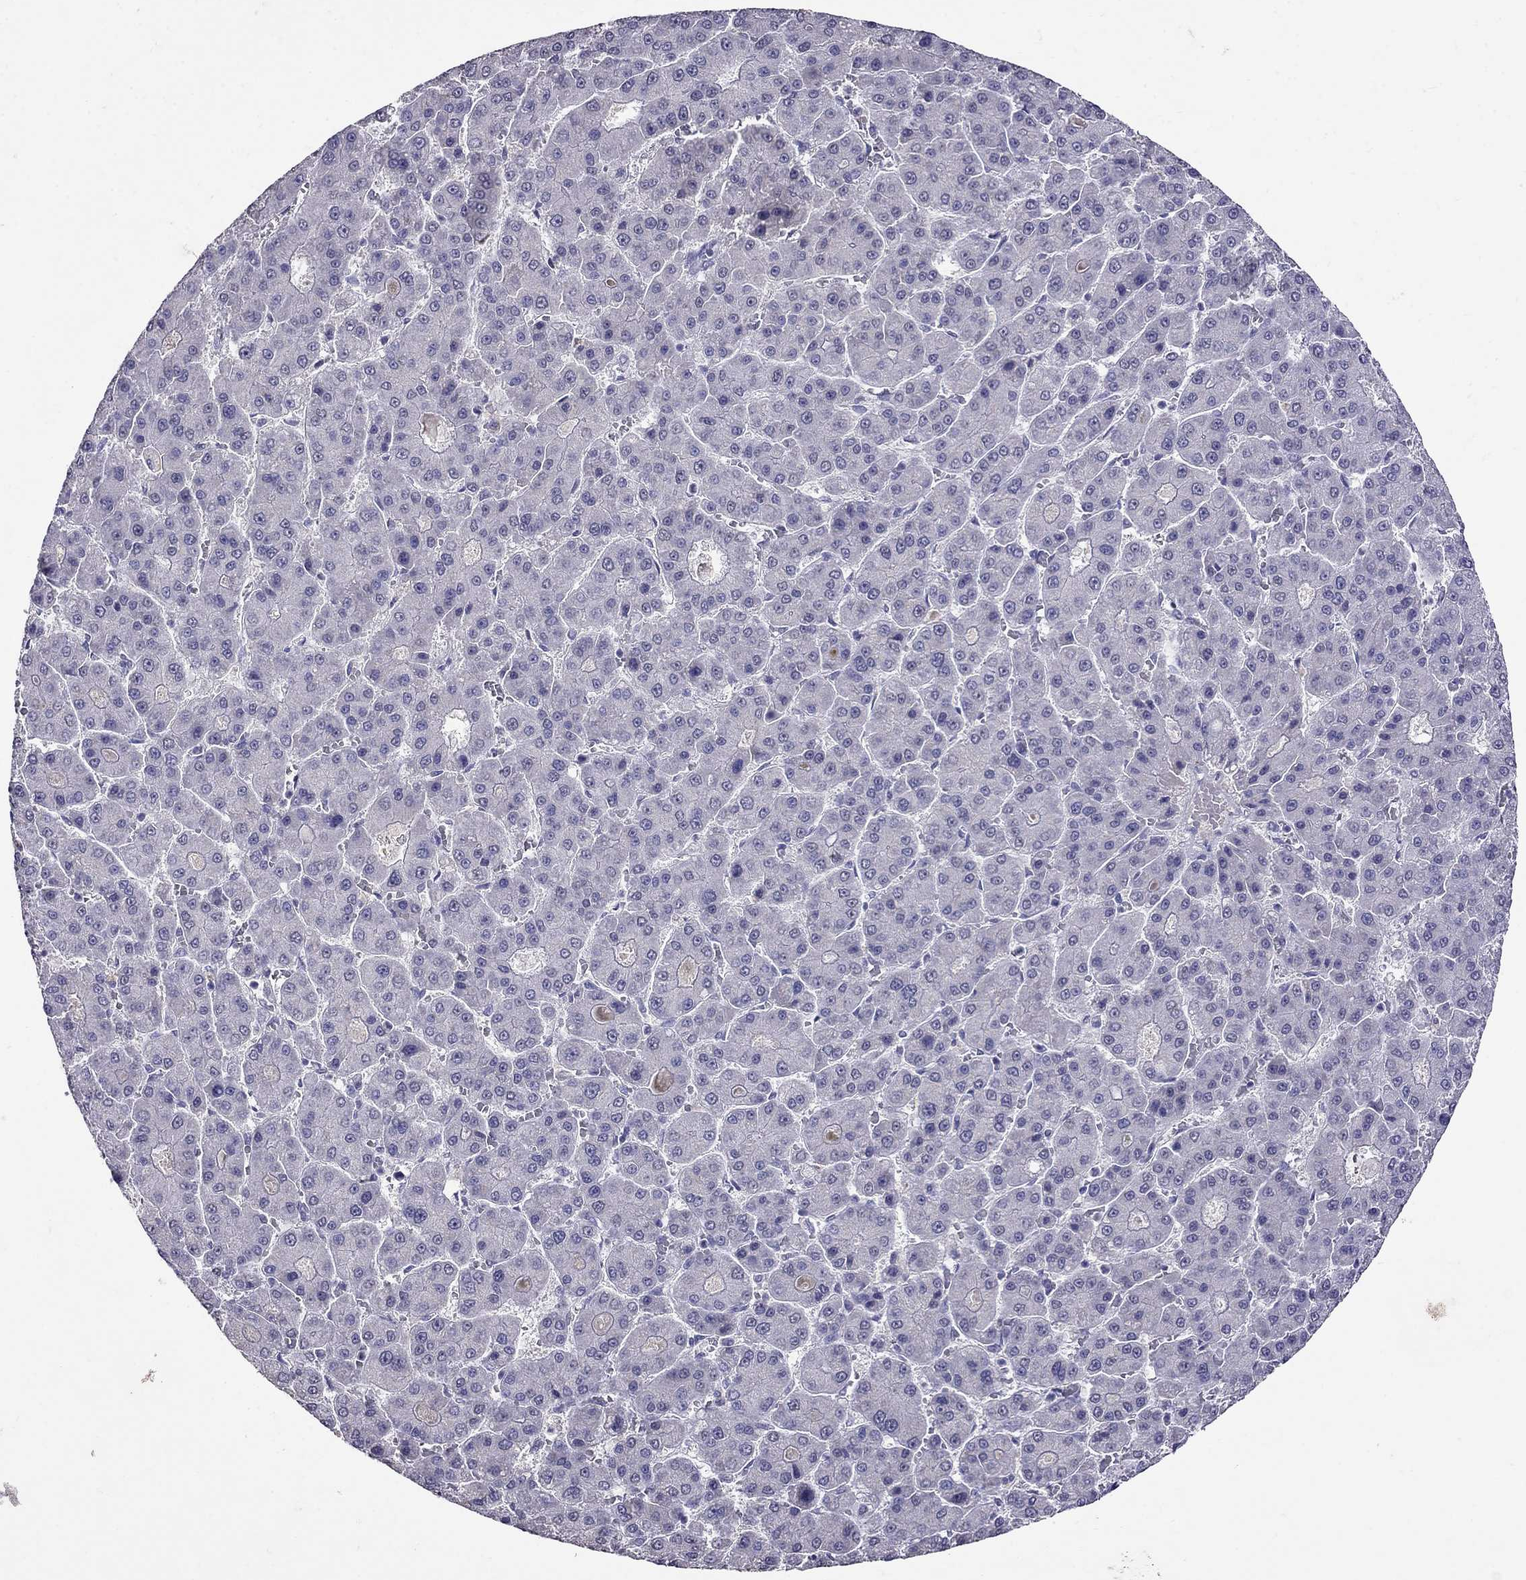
{"staining": {"intensity": "negative", "quantity": "none", "location": "none"}, "tissue": "liver cancer", "cell_type": "Tumor cells", "image_type": "cancer", "snomed": [{"axis": "morphology", "description": "Carcinoma, Hepatocellular, NOS"}, {"axis": "topography", "description": "Liver"}], "caption": "There is no significant expression in tumor cells of liver cancer (hepatocellular carcinoma).", "gene": "CD8B", "patient": {"sex": "male", "age": 70}}